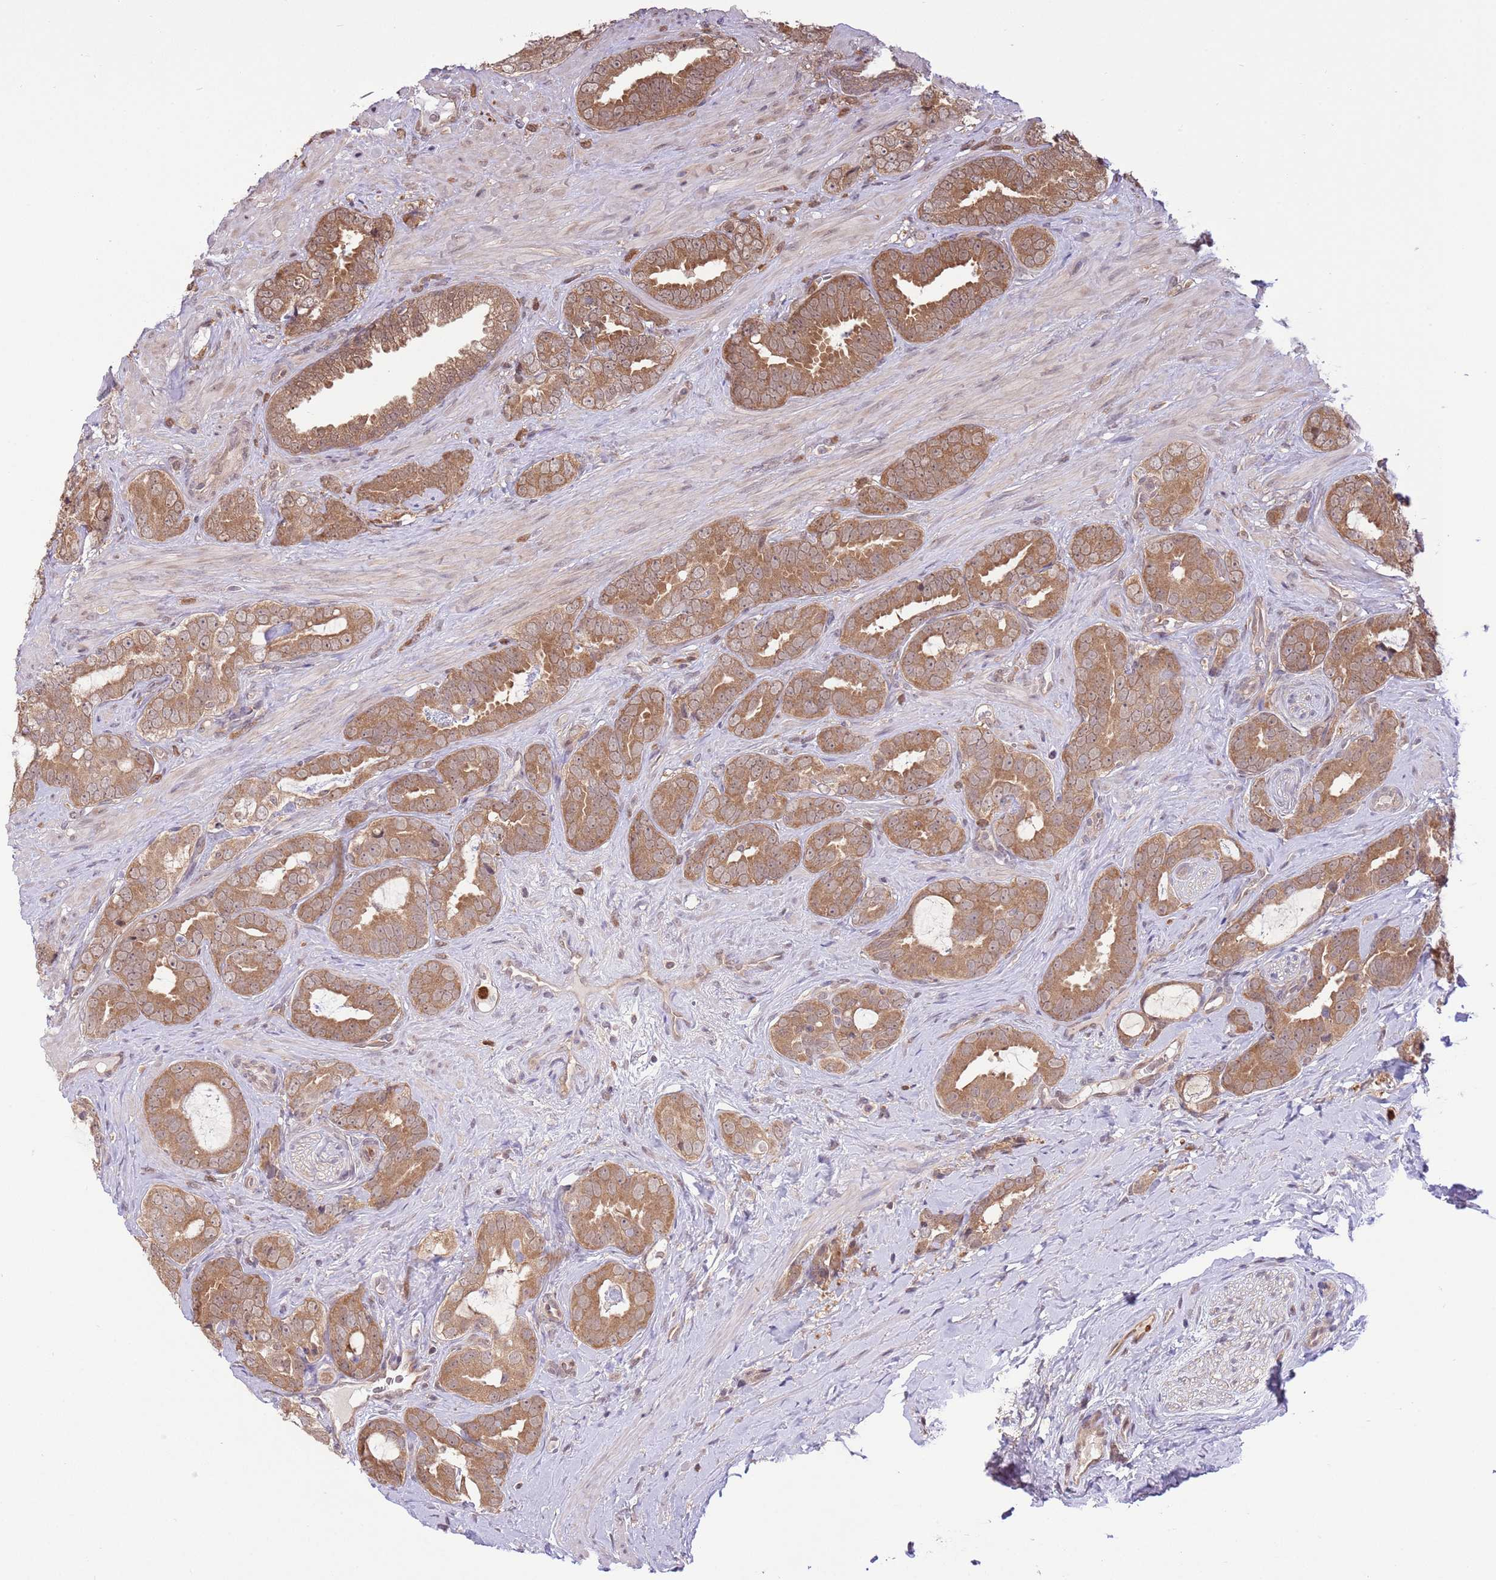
{"staining": {"intensity": "moderate", "quantity": ">75%", "location": "cytoplasmic/membranous,nuclear"}, "tissue": "prostate cancer", "cell_type": "Tumor cells", "image_type": "cancer", "snomed": [{"axis": "morphology", "description": "Adenocarcinoma, High grade"}, {"axis": "topography", "description": "Prostate"}], "caption": "Tumor cells display medium levels of moderate cytoplasmic/membranous and nuclear expression in approximately >75% of cells in human prostate adenocarcinoma (high-grade).", "gene": "AMIGO1", "patient": {"sex": "male", "age": 71}}